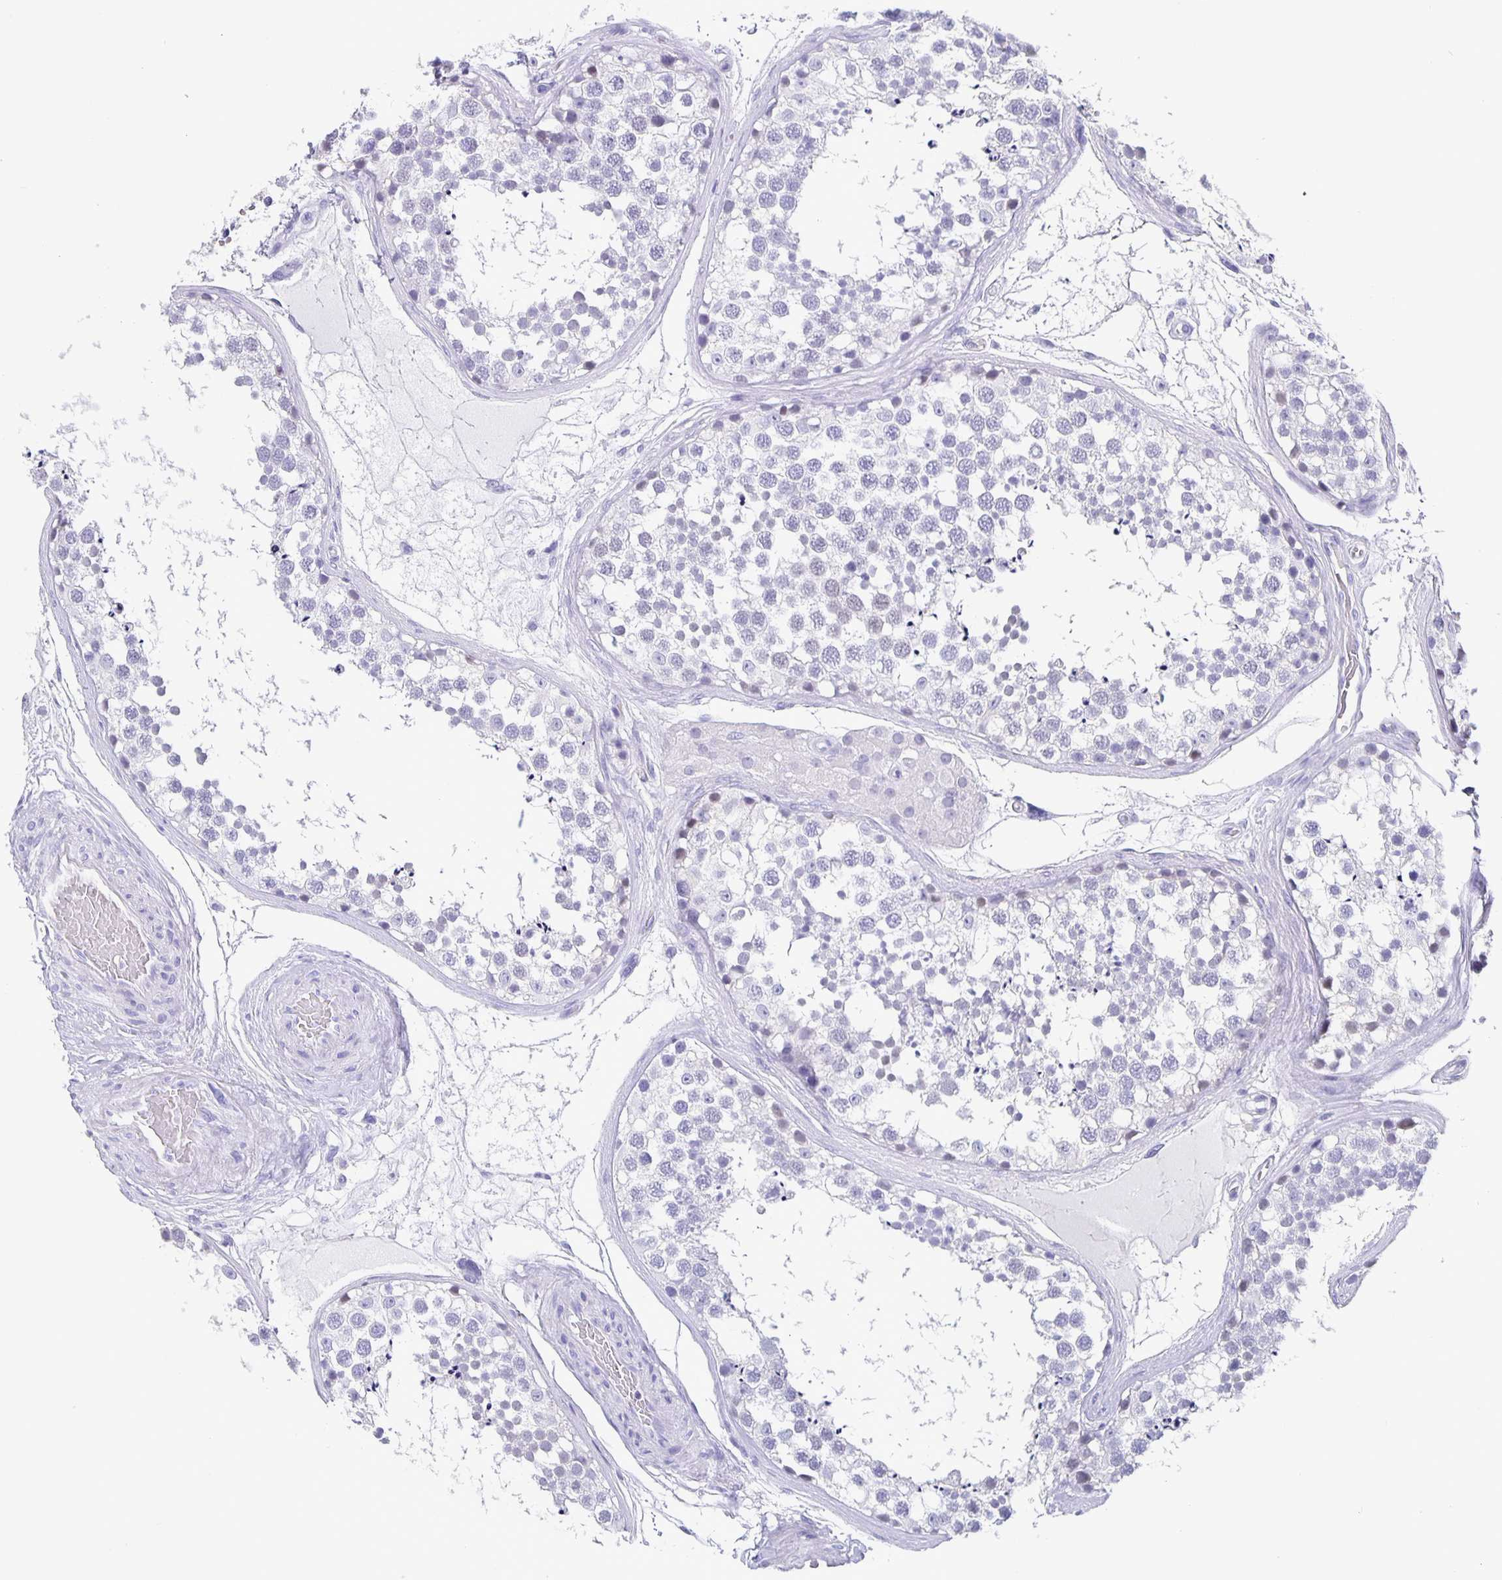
{"staining": {"intensity": "negative", "quantity": "none", "location": "none"}, "tissue": "testis", "cell_type": "Cells in seminiferous ducts", "image_type": "normal", "snomed": [{"axis": "morphology", "description": "Normal tissue, NOS"}, {"axis": "morphology", "description": "Seminoma, NOS"}, {"axis": "topography", "description": "Testis"}], "caption": "Cells in seminiferous ducts are negative for brown protein staining in normal testis. The staining was performed using DAB to visualize the protein expression in brown, while the nuclei were stained in blue with hematoxylin (Magnification: 20x).", "gene": "SATB2", "patient": {"sex": "male", "age": 65}}